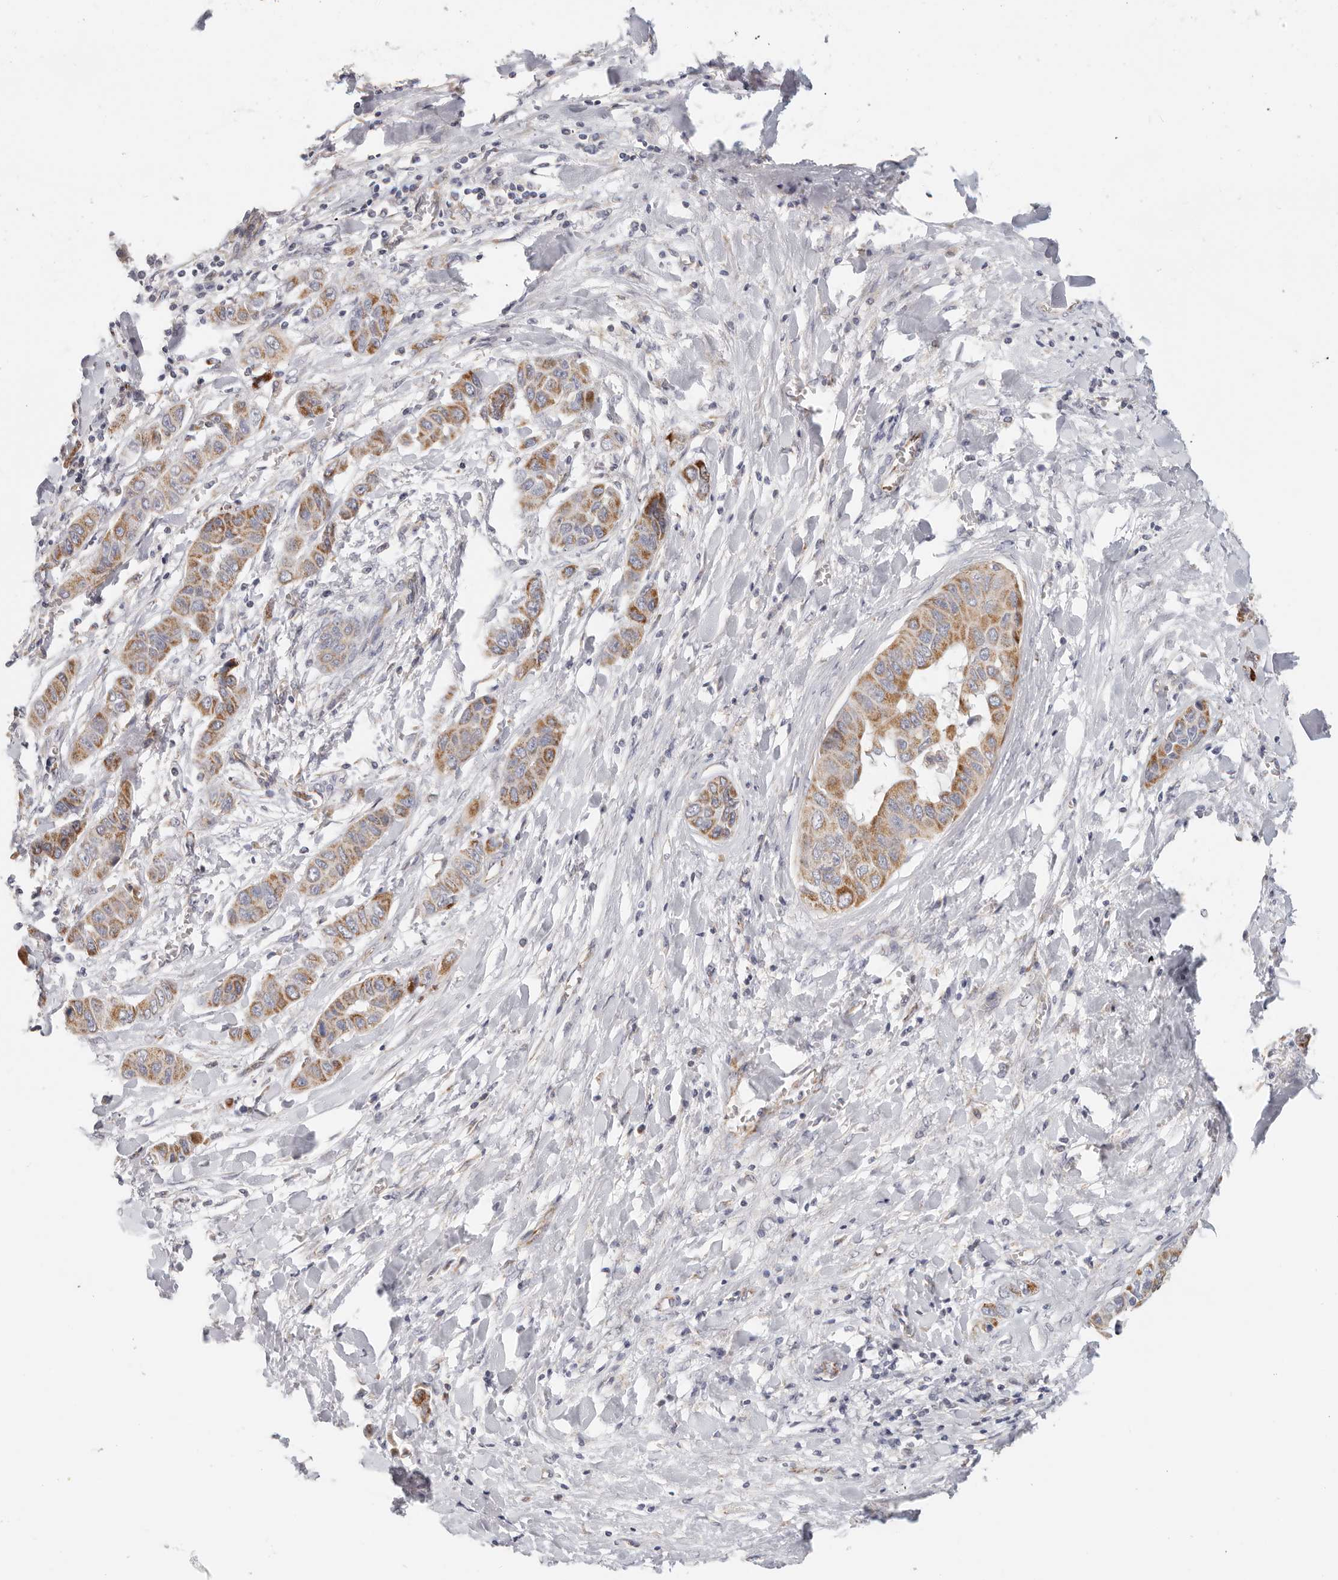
{"staining": {"intensity": "strong", "quantity": ">75%", "location": "cytoplasmic/membranous"}, "tissue": "liver cancer", "cell_type": "Tumor cells", "image_type": "cancer", "snomed": [{"axis": "morphology", "description": "Cholangiocarcinoma"}, {"axis": "topography", "description": "Liver"}], "caption": "The photomicrograph demonstrates staining of cholangiocarcinoma (liver), revealing strong cytoplasmic/membranous protein positivity (brown color) within tumor cells. Using DAB (3,3'-diaminobenzidine) (brown) and hematoxylin (blue) stains, captured at high magnification using brightfield microscopy.", "gene": "AFDN", "patient": {"sex": "female", "age": 52}}